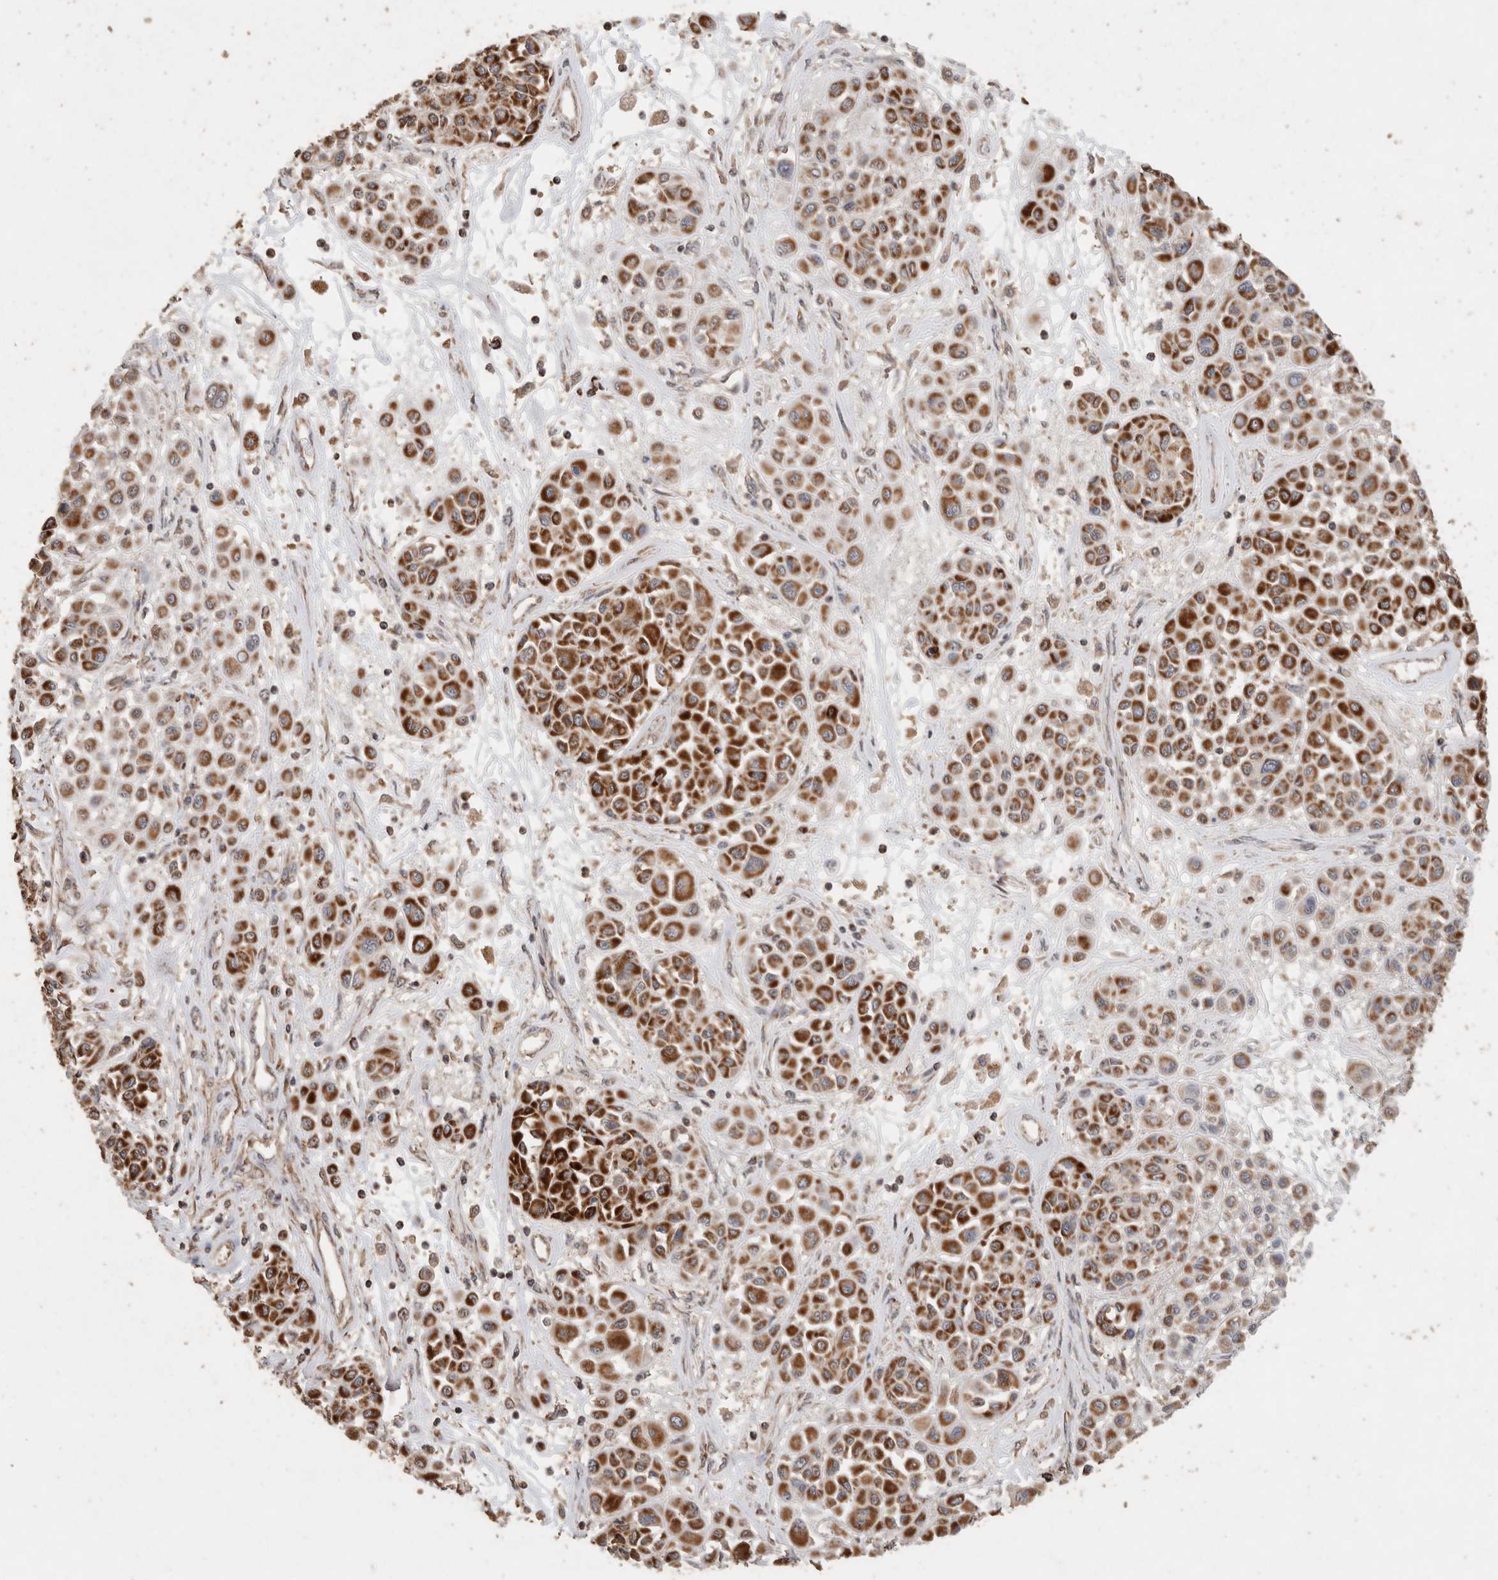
{"staining": {"intensity": "strong", "quantity": ">75%", "location": "cytoplasmic/membranous"}, "tissue": "melanoma", "cell_type": "Tumor cells", "image_type": "cancer", "snomed": [{"axis": "morphology", "description": "Malignant melanoma, Metastatic site"}, {"axis": "topography", "description": "Soft tissue"}], "caption": "Strong cytoplasmic/membranous positivity for a protein is identified in approximately >75% of tumor cells of malignant melanoma (metastatic site) using immunohistochemistry.", "gene": "ACADM", "patient": {"sex": "male", "age": 41}}